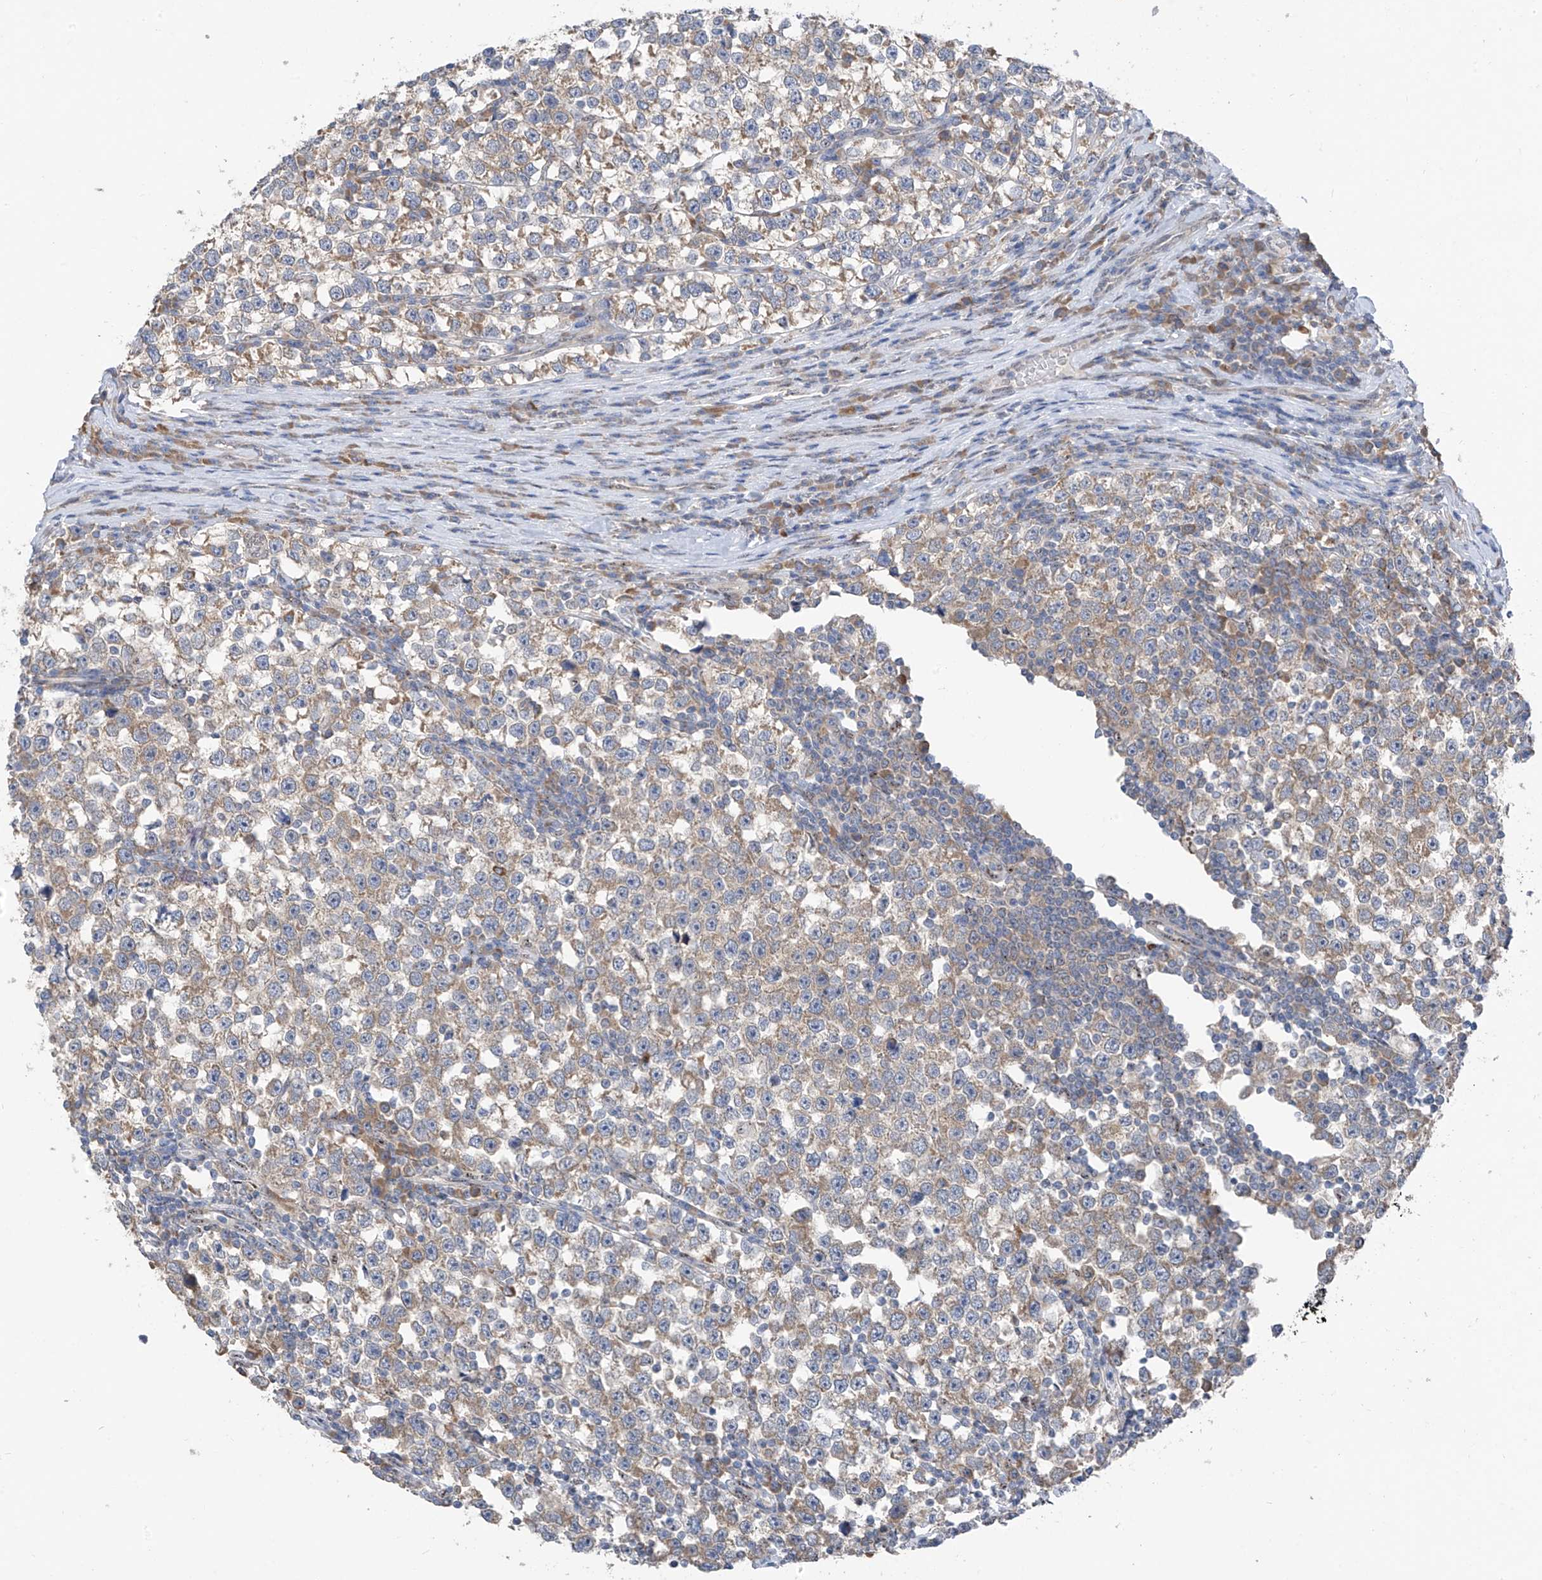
{"staining": {"intensity": "moderate", "quantity": "25%-75%", "location": "cytoplasmic/membranous"}, "tissue": "testis cancer", "cell_type": "Tumor cells", "image_type": "cancer", "snomed": [{"axis": "morphology", "description": "Normal tissue, NOS"}, {"axis": "morphology", "description": "Seminoma, NOS"}, {"axis": "topography", "description": "Testis"}], "caption": "Protein analysis of testis cancer tissue shows moderate cytoplasmic/membranous positivity in about 25%-75% of tumor cells.", "gene": "RPL4", "patient": {"sex": "male", "age": 43}}